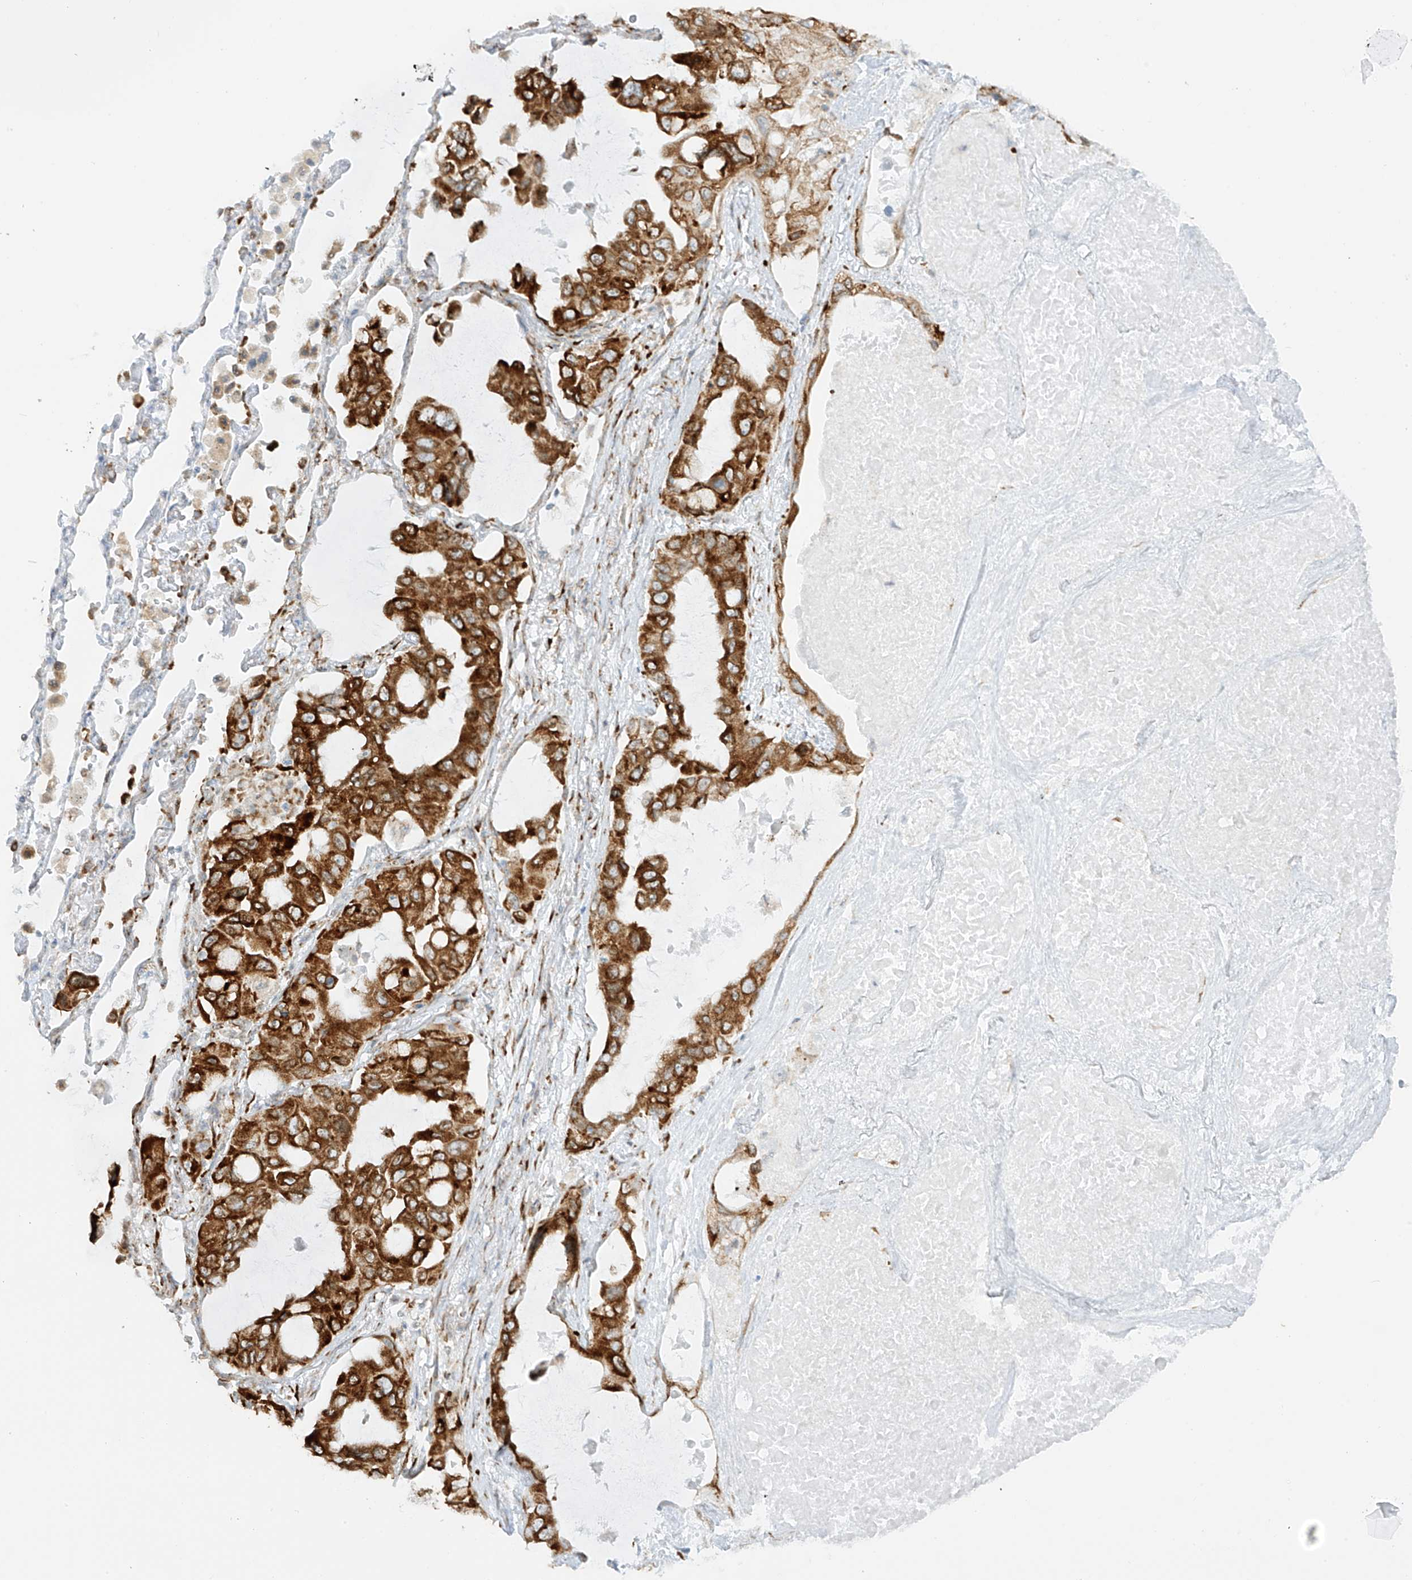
{"staining": {"intensity": "strong", "quantity": ">75%", "location": "cytoplasmic/membranous"}, "tissue": "lung cancer", "cell_type": "Tumor cells", "image_type": "cancer", "snomed": [{"axis": "morphology", "description": "Squamous cell carcinoma, NOS"}, {"axis": "topography", "description": "Lung"}], "caption": "Tumor cells exhibit high levels of strong cytoplasmic/membranous positivity in about >75% of cells in lung squamous cell carcinoma.", "gene": "LRRC59", "patient": {"sex": "female", "age": 73}}